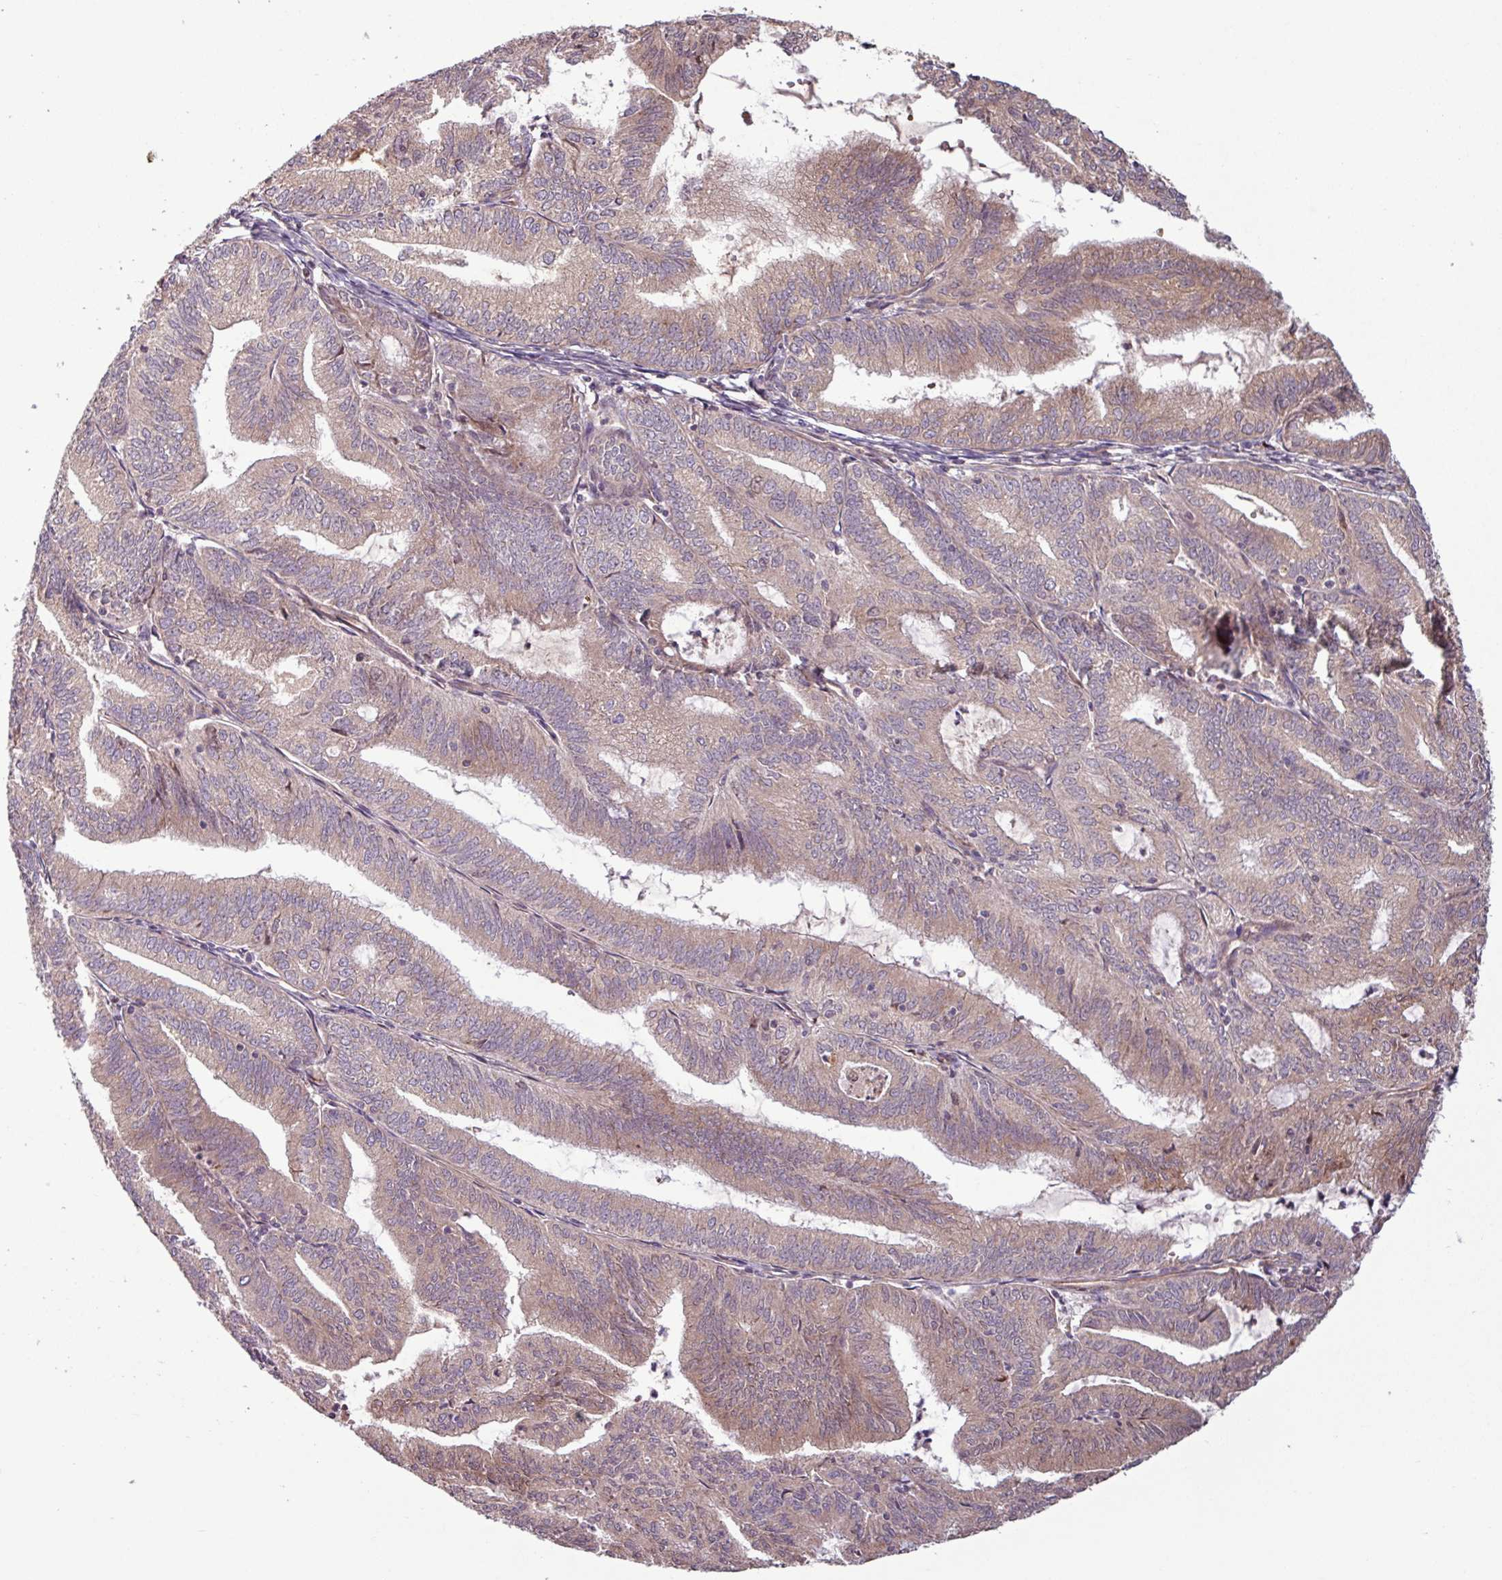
{"staining": {"intensity": "moderate", "quantity": ">75%", "location": "cytoplasmic/membranous"}, "tissue": "endometrial cancer", "cell_type": "Tumor cells", "image_type": "cancer", "snomed": [{"axis": "morphology", "description": "Adenocarcinoma, NOS"}, {"axis": "topography", "description": "Endometrium"}], "caption": "The image shows a brown stain indicating the presence of a protein in the cytoplasmic/membranous of tumor cells in endometrial adenocarcinoma. The protein of interest is stained brown, and the nuclei are stained in blue (DAB (3,3'-diaminobenzidine) IHC with brightfield microscopy, high magnification).", "gene": "PDPR", "patient": {"sex": "female", "age": 70}}